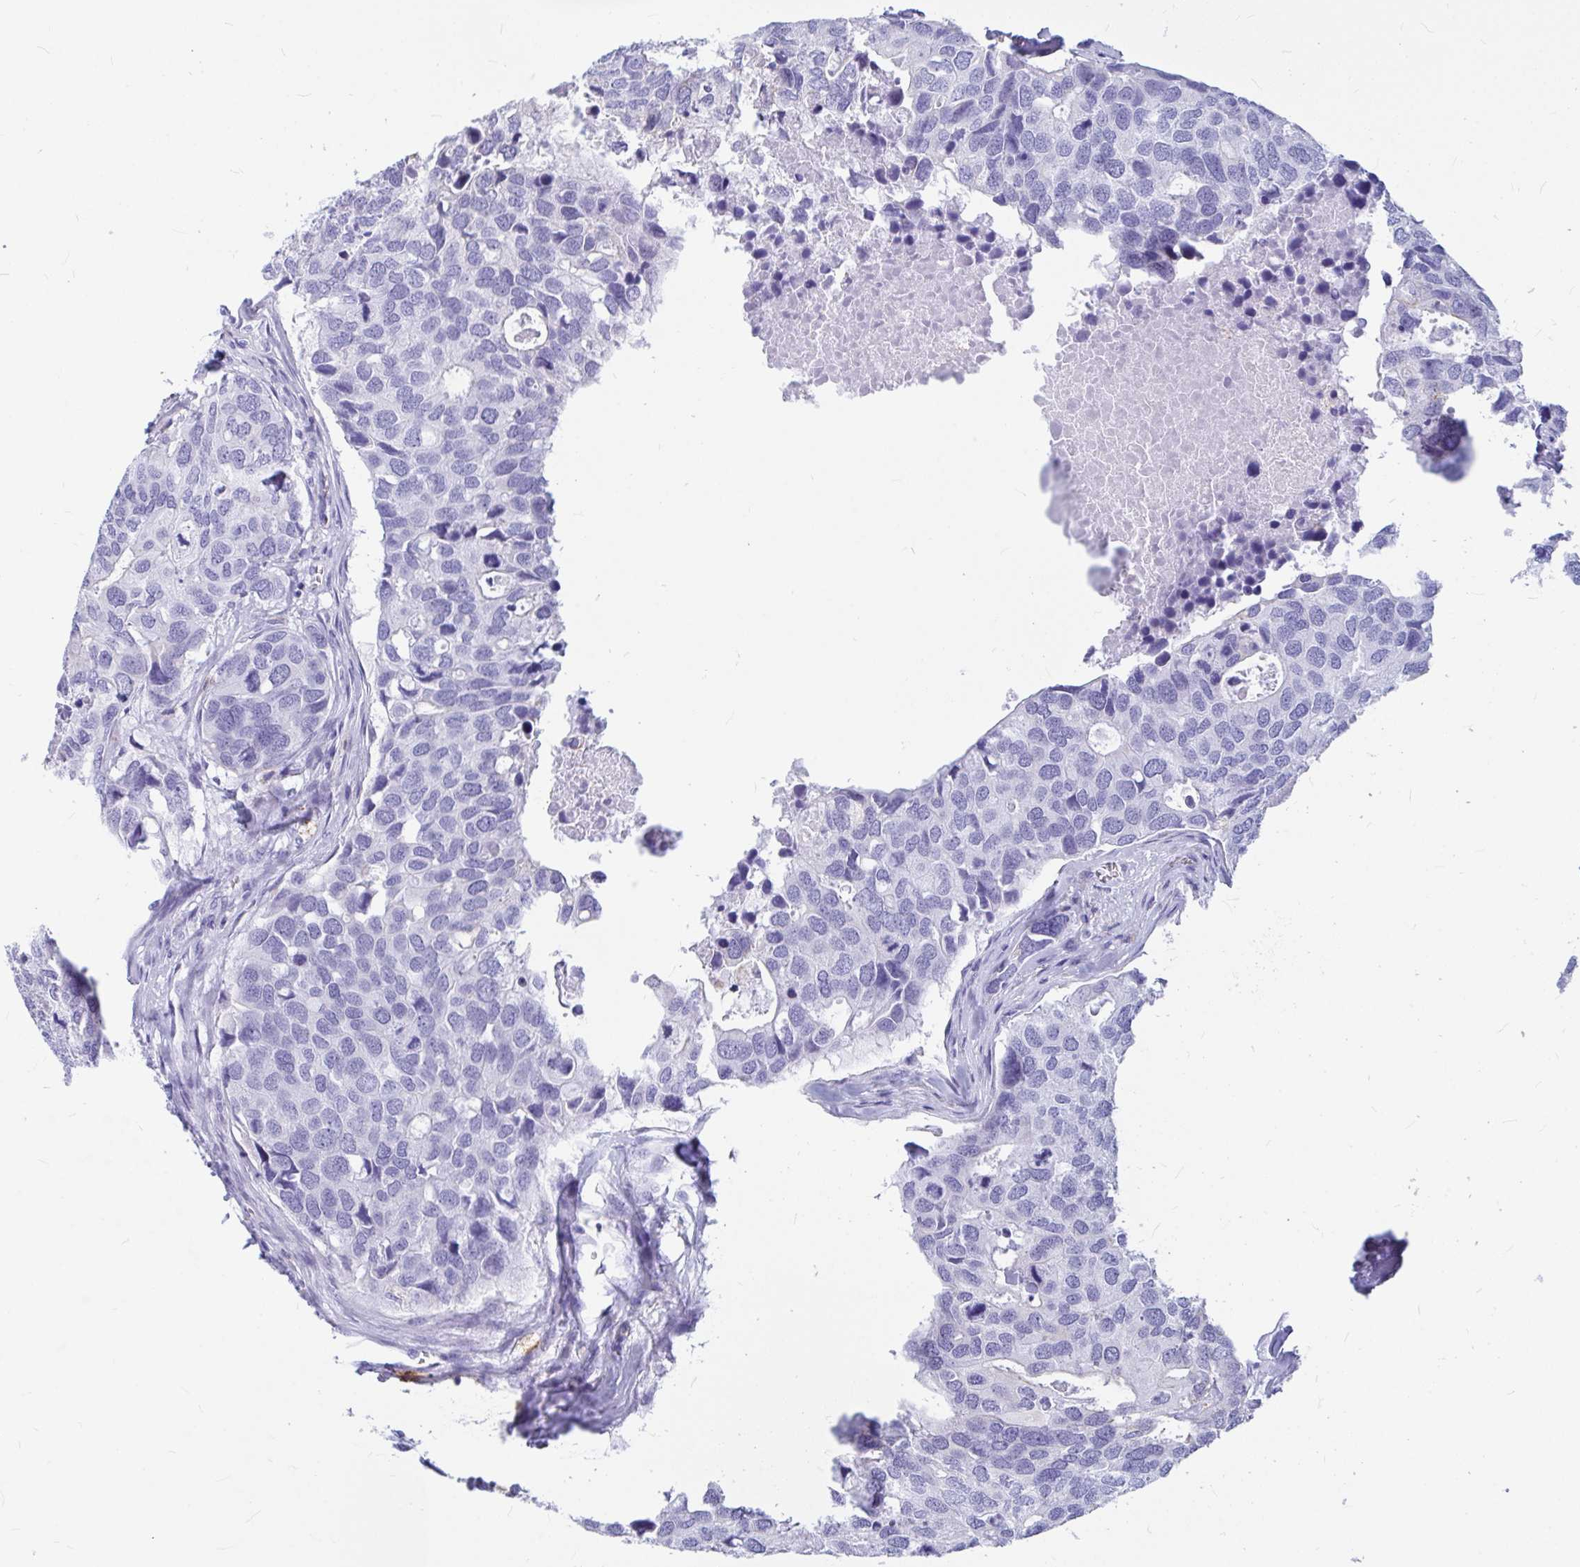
{"staining": {"intensity": "negative", "quantity": "none", "location": "none"}, "tissue": "breast cancer", "cell_type": "Tumor cells", "image_type": "cancer", "snomed": [{"axis": "morphology", "description": "Duct carcinoma"}, {"axis": "topography", "description": "Breast"}], "caption": "An immunohistochemistry histopathology image of breast cancer (infiltrating ductal carcinoma) is shown. There is no staining in tumor cells of breast cancer (infiltrating ductal carcinoma).", "gene": "OR5J2", "patient": {"sex": "female", "age": 83}}